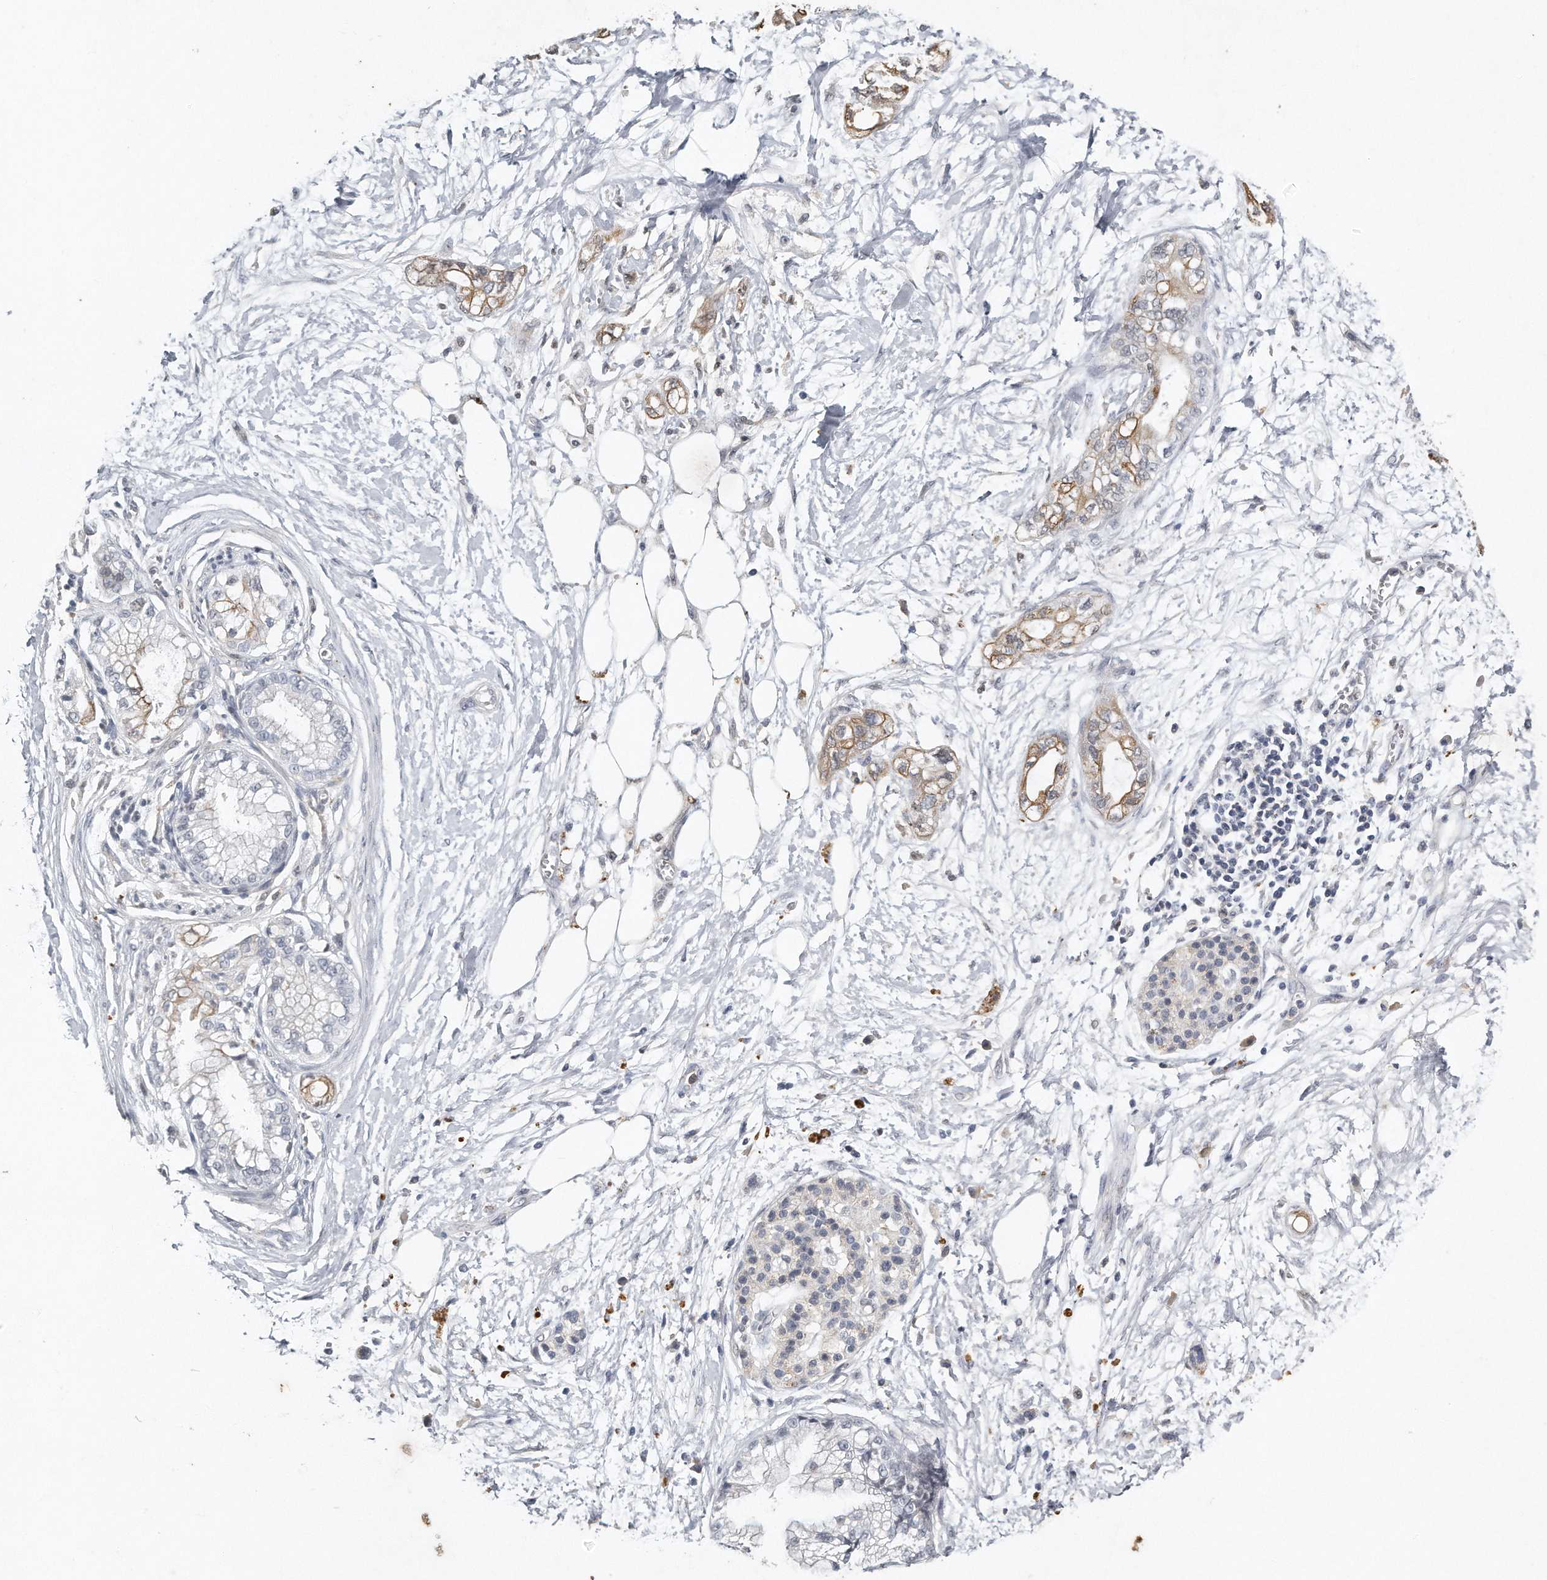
{"staining": {"intensity": "moderate", "quantity": "<25%", "location": "cytoplasmic/membranous"}, "tissue": "pancreatic cancer", "cell_type": "Tumor cells", "image_type": "cancer", "snomed": [{"axis": "morphology", "description": "Adenocarcinoma, NOS"}, {"axis": "topography", "description": "Pancreas"}], "caption": "Protein expression analysis of pancreatic cancer reveals moderate cytoplasmic/membranous expression in approximately <25% of tumor cells. (DAB (3,3'-diaminobenzidine) IHC, brown staining for protein, blue staining for nuclei).", "gene": "CAMK1", "patient": {"sex": "male", "age": 68}}